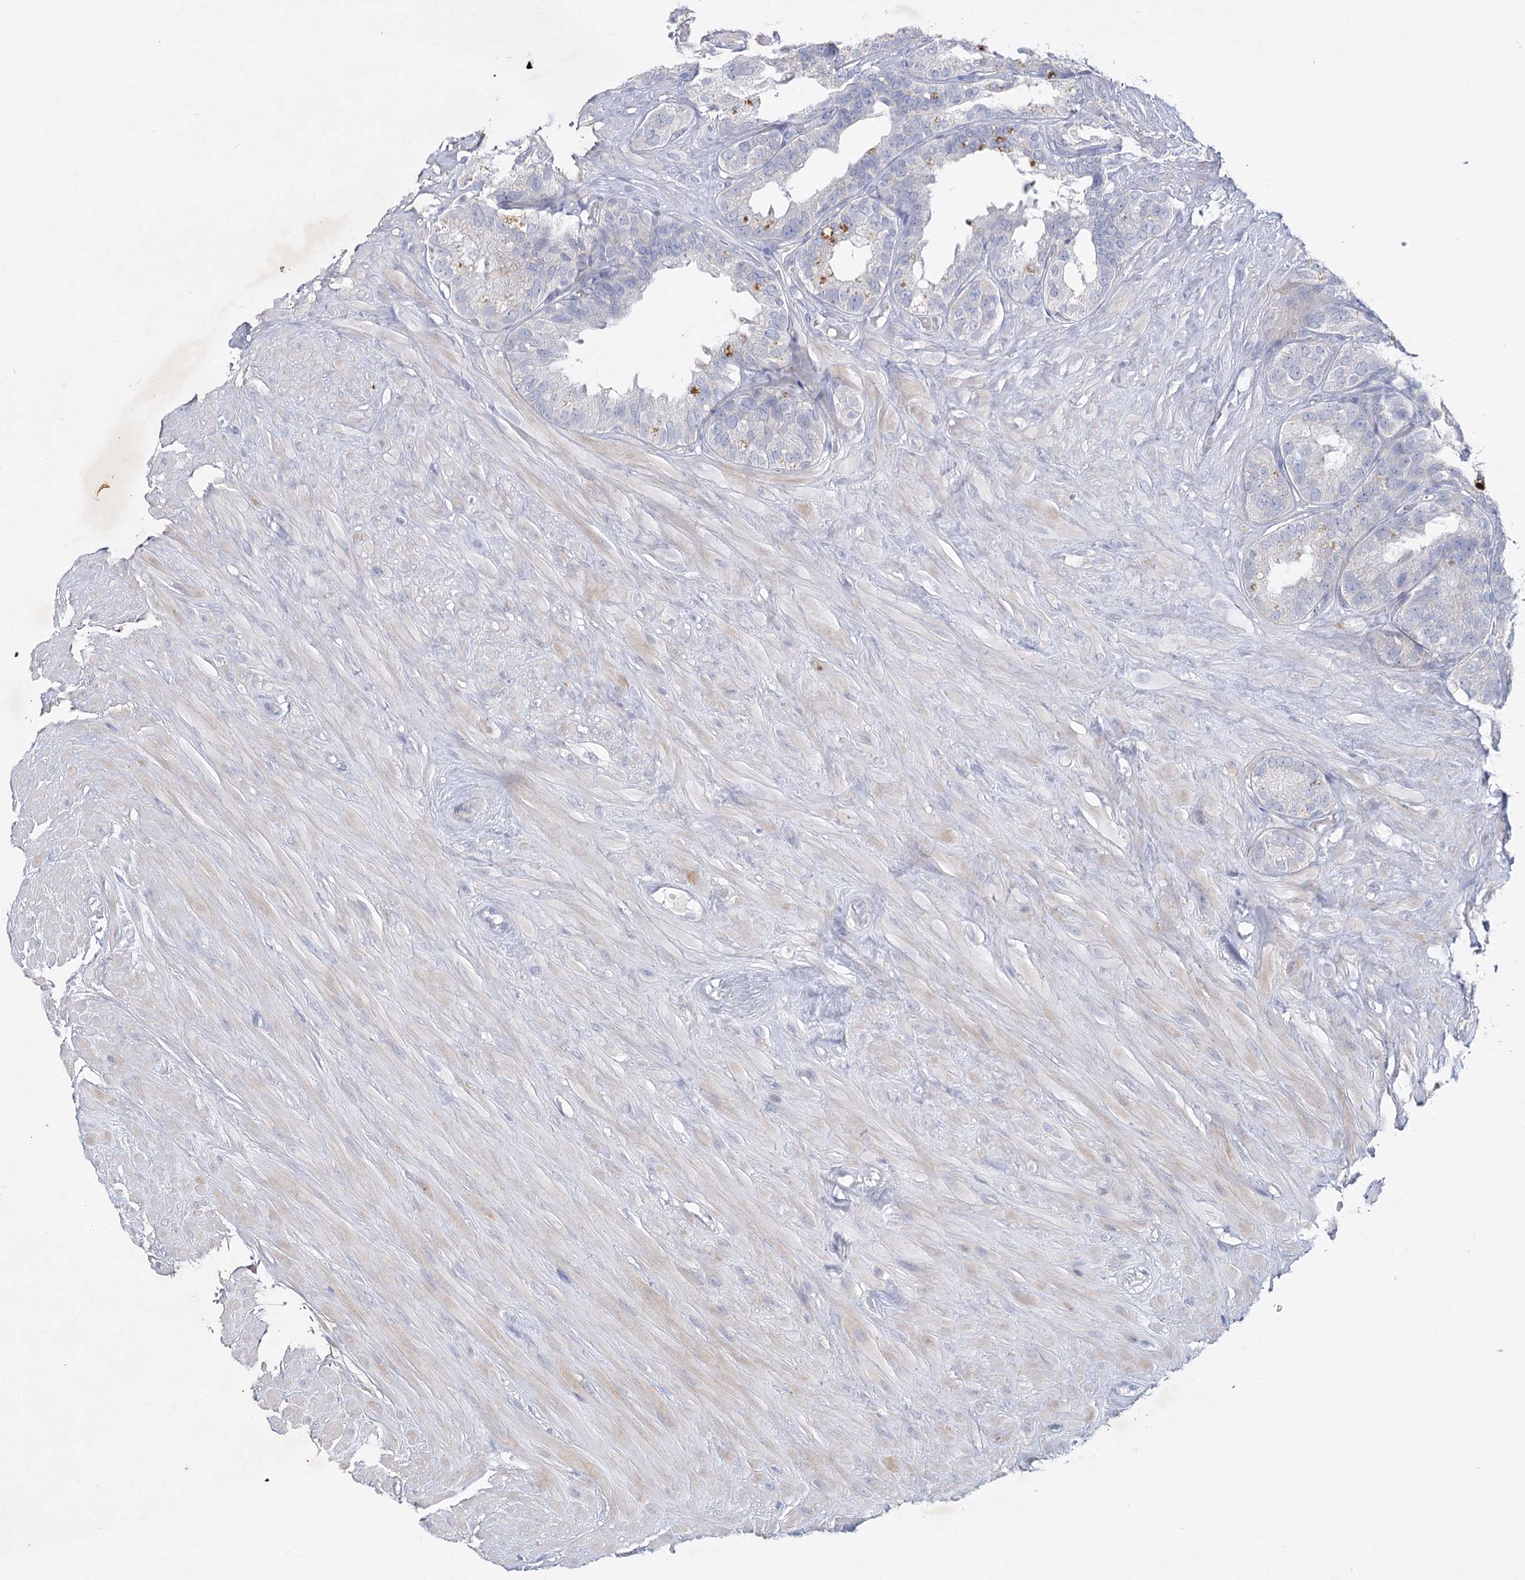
{"staining": {"intensity": "negative", "quantity": "none", "location": "none"}, "tissue": "seminal vesicle", "cell_type": "Glandular cells", "image_type": "normal", "snomed": [{"axis": "morphology", "description": "Normal tissue, NOS"}, {"axis": "topography", "description": "Seminal veicle"}], "caption": "This is a photomicrograph of IHC staining of unremarkable seminal vesicle, which shows no expression in glandular cells.", "gene": "MAP3K13", "patient": {"sex": "male", "age": 80}}